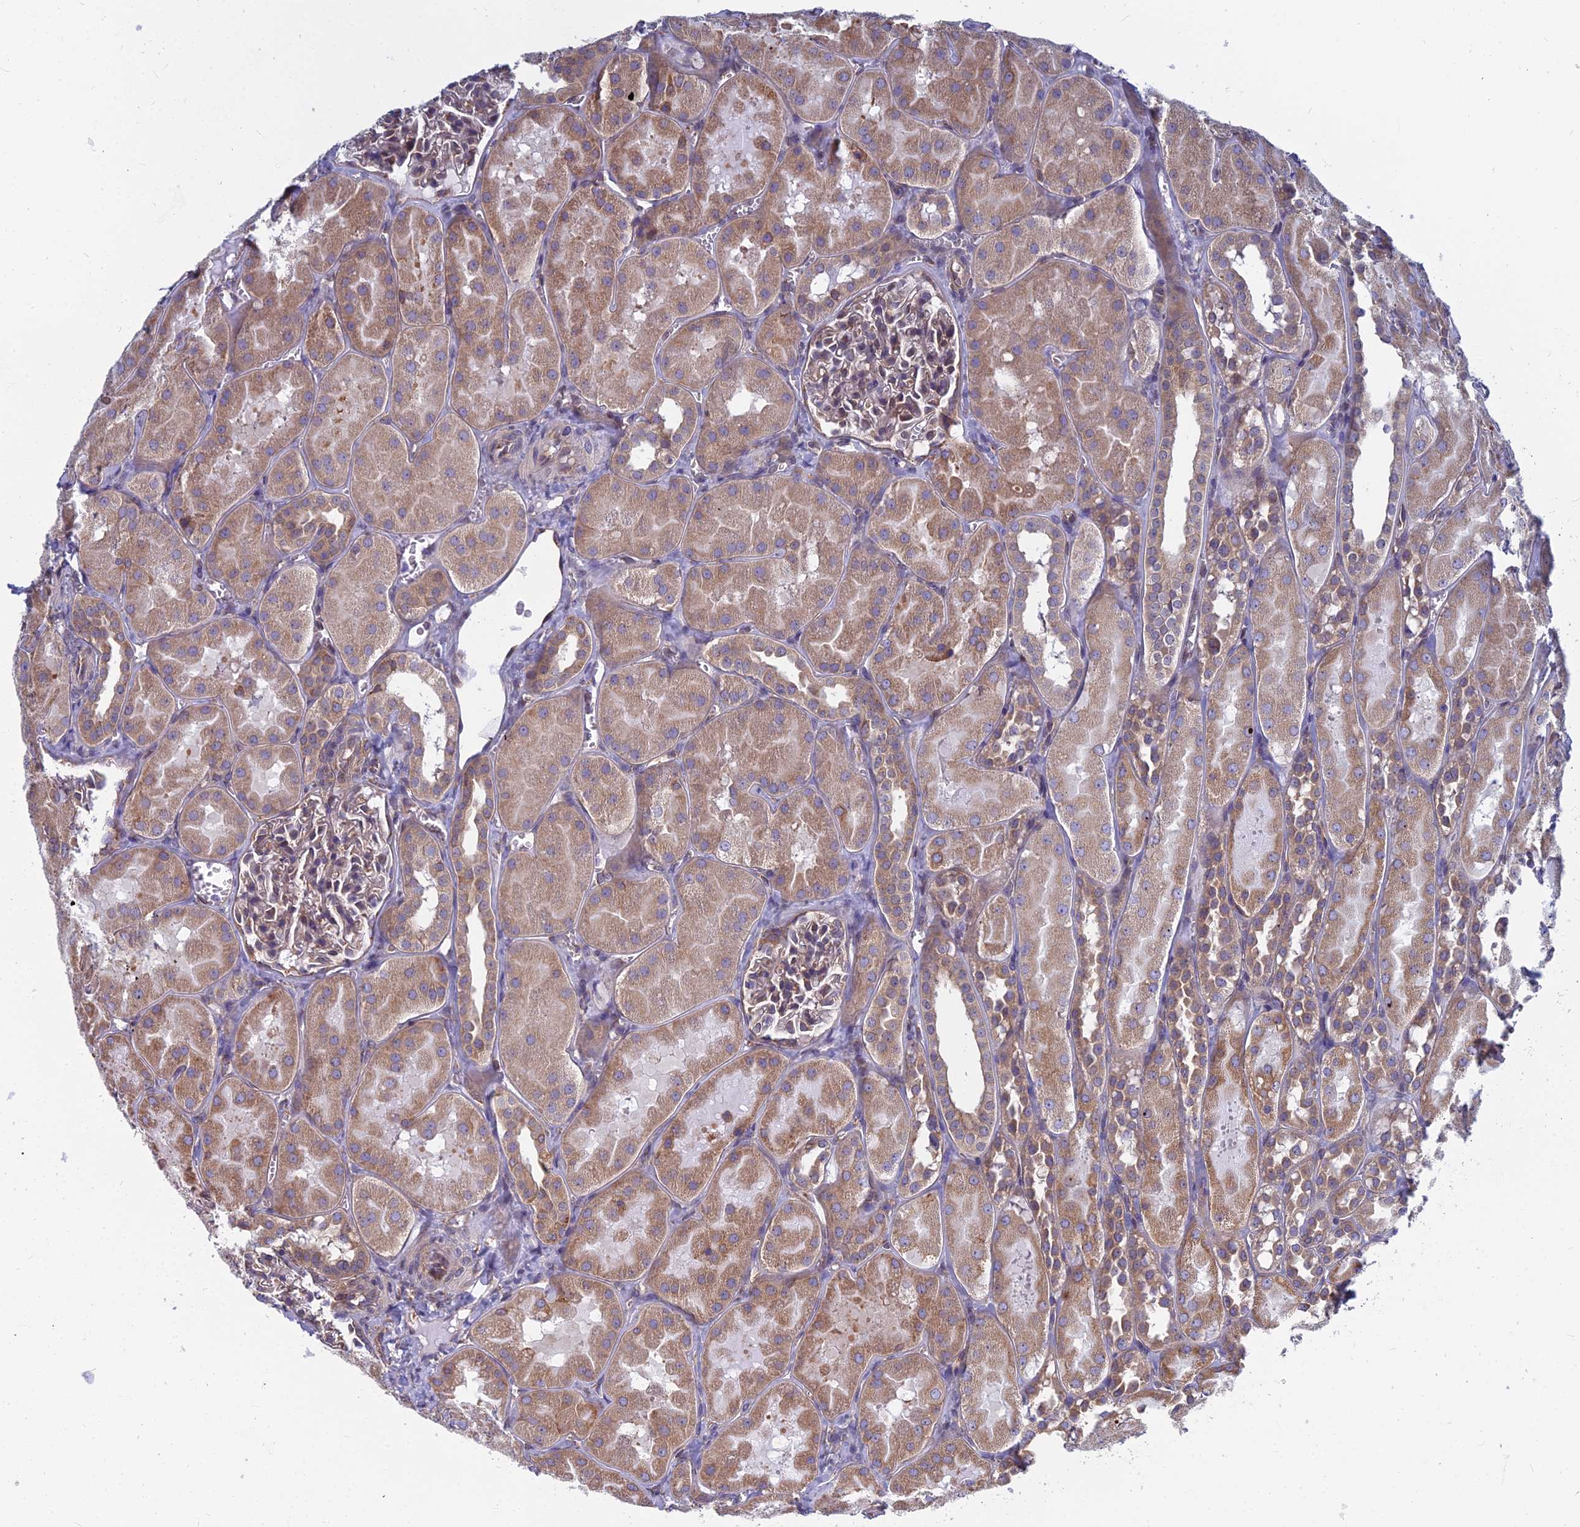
{"staining": {"intensity": "moderate", "quantity": "25%-75%", "location": "cytoplasmic/membranous"}, "tissue": "kidney", "cell_type": "Cells in glomeruli", "image_type": "normal", "snomed": [{"axis": "morphology", "description": "Normal tissue, NOS"}, {"axis": "topography", "description": "Kidney"}, {"axis": "topography", "description": "Urinary bladder"}], "caption": "Immunohistochemical staining of benign kidney reveals moderate cytoplasmic/membranous protein staining in approximately 25%-75% of cells in glomeruli. The staining was performed using DAB to visualize the protein expression in brown, while the nuclei were stained in blue with hematoxylin (Magnification: 20x).", "gene": "KIAA1143", "patient": {"sex": "male", "age": 16}}